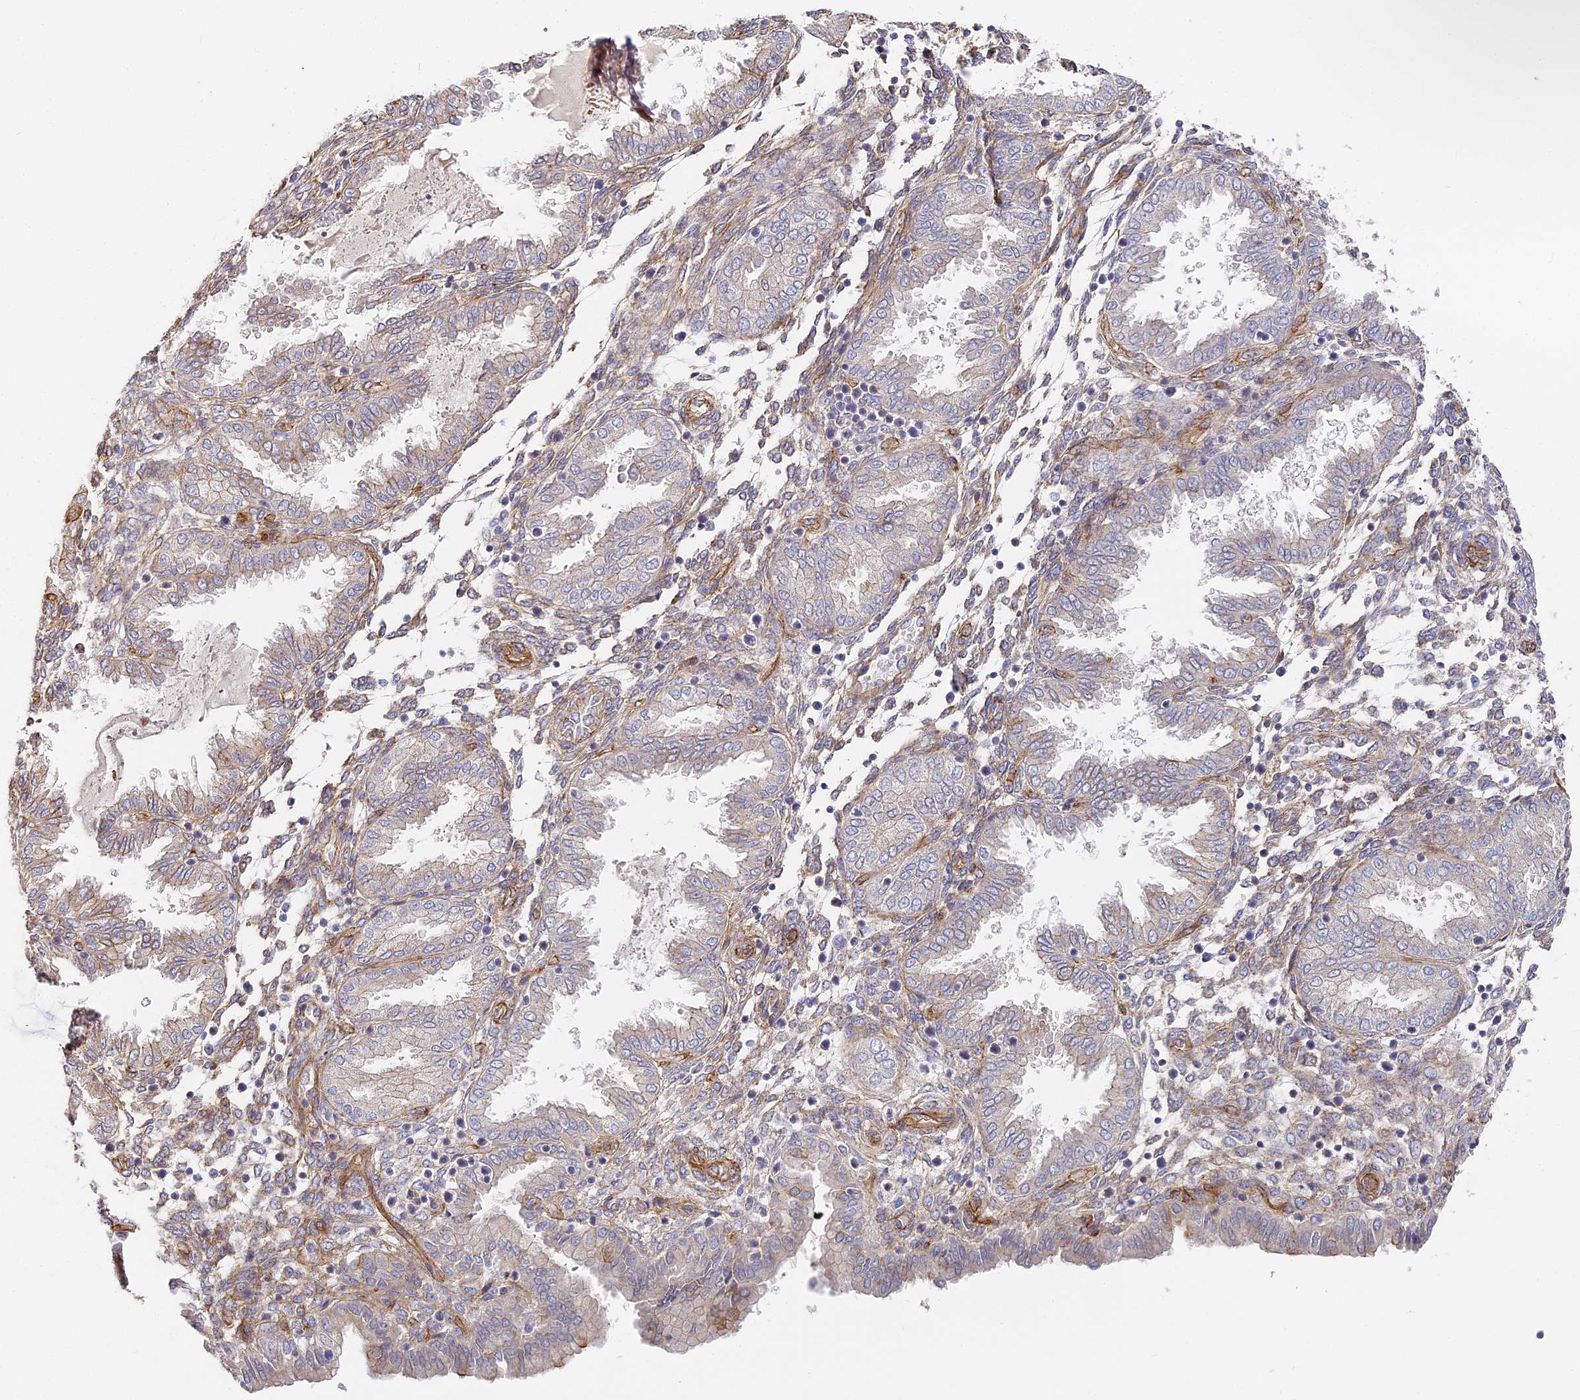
{"staining": {"intensity": "negative", "quantity": "none", "location": "none"}, "tissue": "endometrium", "cell_type": "Cells in endometrial stroma", "image_type": "normal", "snomed": [{"axis": "morphology", "description": "Normal tissue, NOS"}, {"axis": "topography", "description": "Endometrium"}], "caption": "Immunohistochemistry (IHC) photomicrograph of benign human endometrium stained for a protein (brown), which exhibits no positivity in cells in endometrial stroma. The staining was performed using DAB to visualize the protein expression in brown, while the nuclei were stained in blue with hematoxylin (Magnification: 20x).", "gene": "CCDC30", "patient": {"sex": "female", "age": 33}}